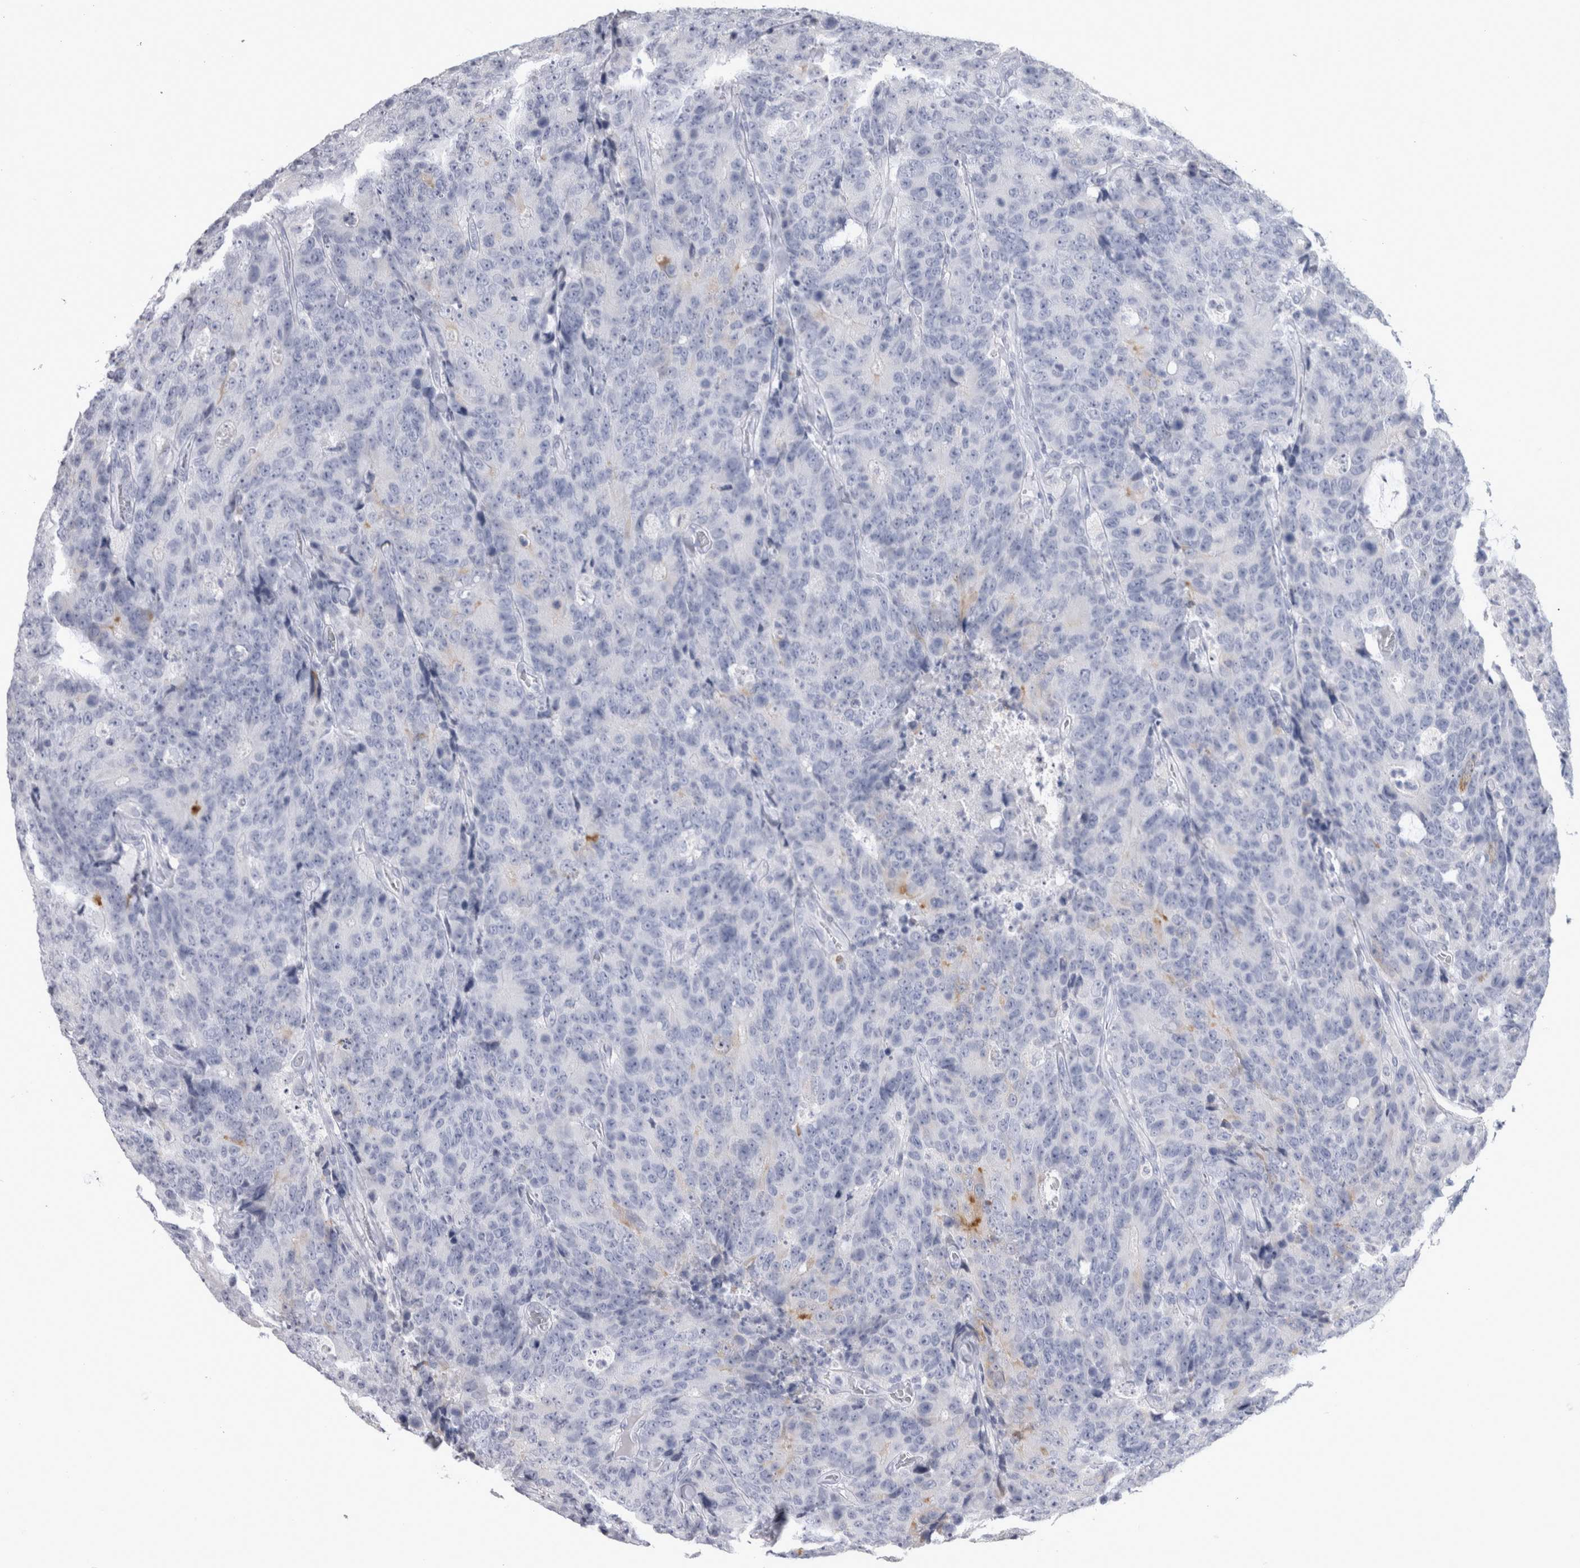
{"staining": {"intensity": "negative", "quantity": "none", "location": "none"}, "tissue": "colorectal cancer", "cell_type": "Tumor cells", "image_type": "cancer", "snomed": [{"axis": "morphology", "description": "Adenocarcinoma, NOS"}, {"axis": "topography", "description": "Colon"}], "caption": "This is a micrograph of immunohistochemistry staining of colorectal adenocarcinoma, which shows no positivity in tumor cells.", "gene": "MSMB", "patient": {"sex": "female", "age": 86}}